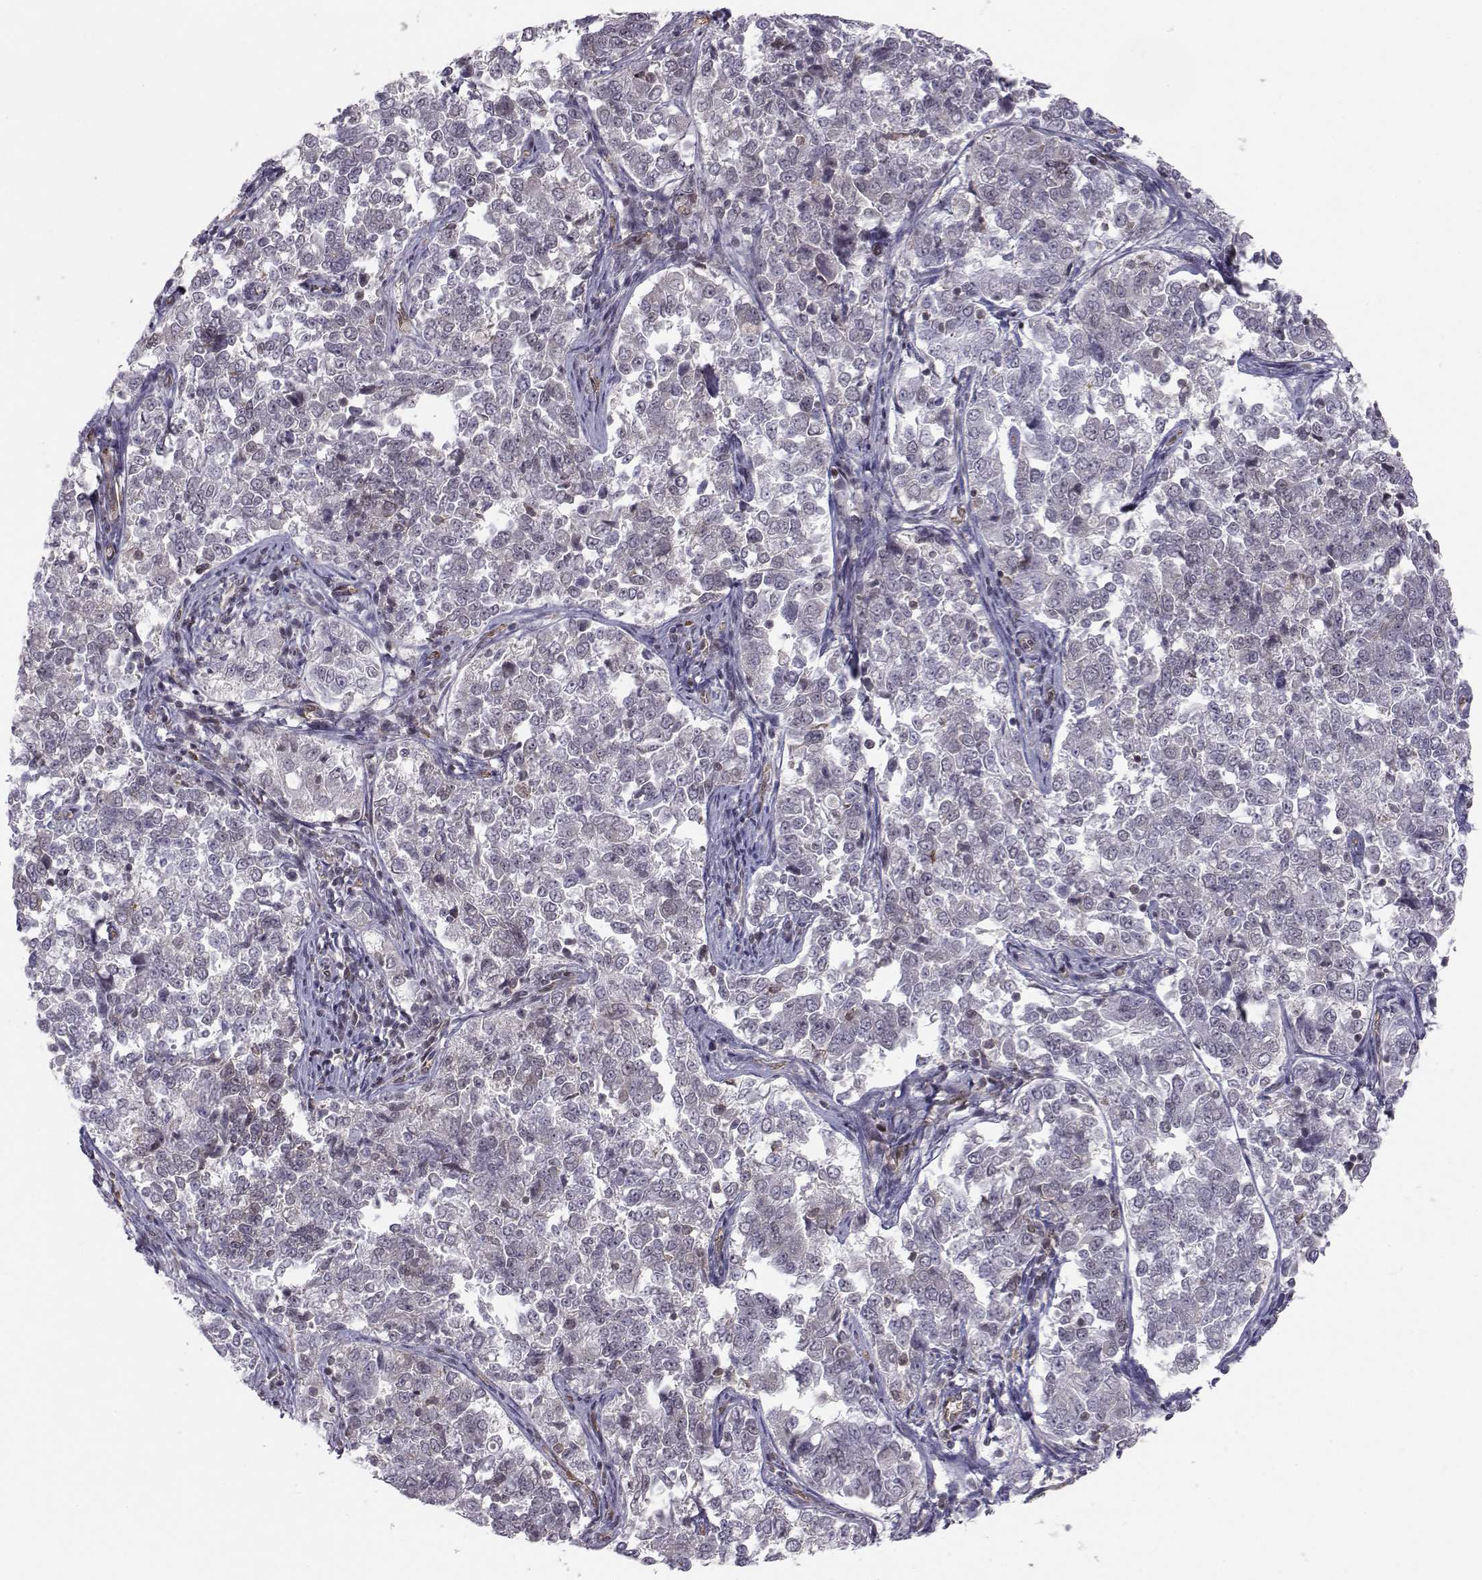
{"staining": {"intensity": "negative", "quantity": "none", "location": "none"}, "tissue": "endometrial cancer", "cell_type": "Tumor cells", "image_type": "cancer", "snomed": [{"axis": "morphology", "description": "Adenocarcinoma, NOS"}, {"axis": "topography", "description": "Endometrium"}], "caption": "There is no significant positivity in tumor cells of endometrial cancer.", "gene": "KIF13B", "patient": {"sex": "female", "age": 43}}